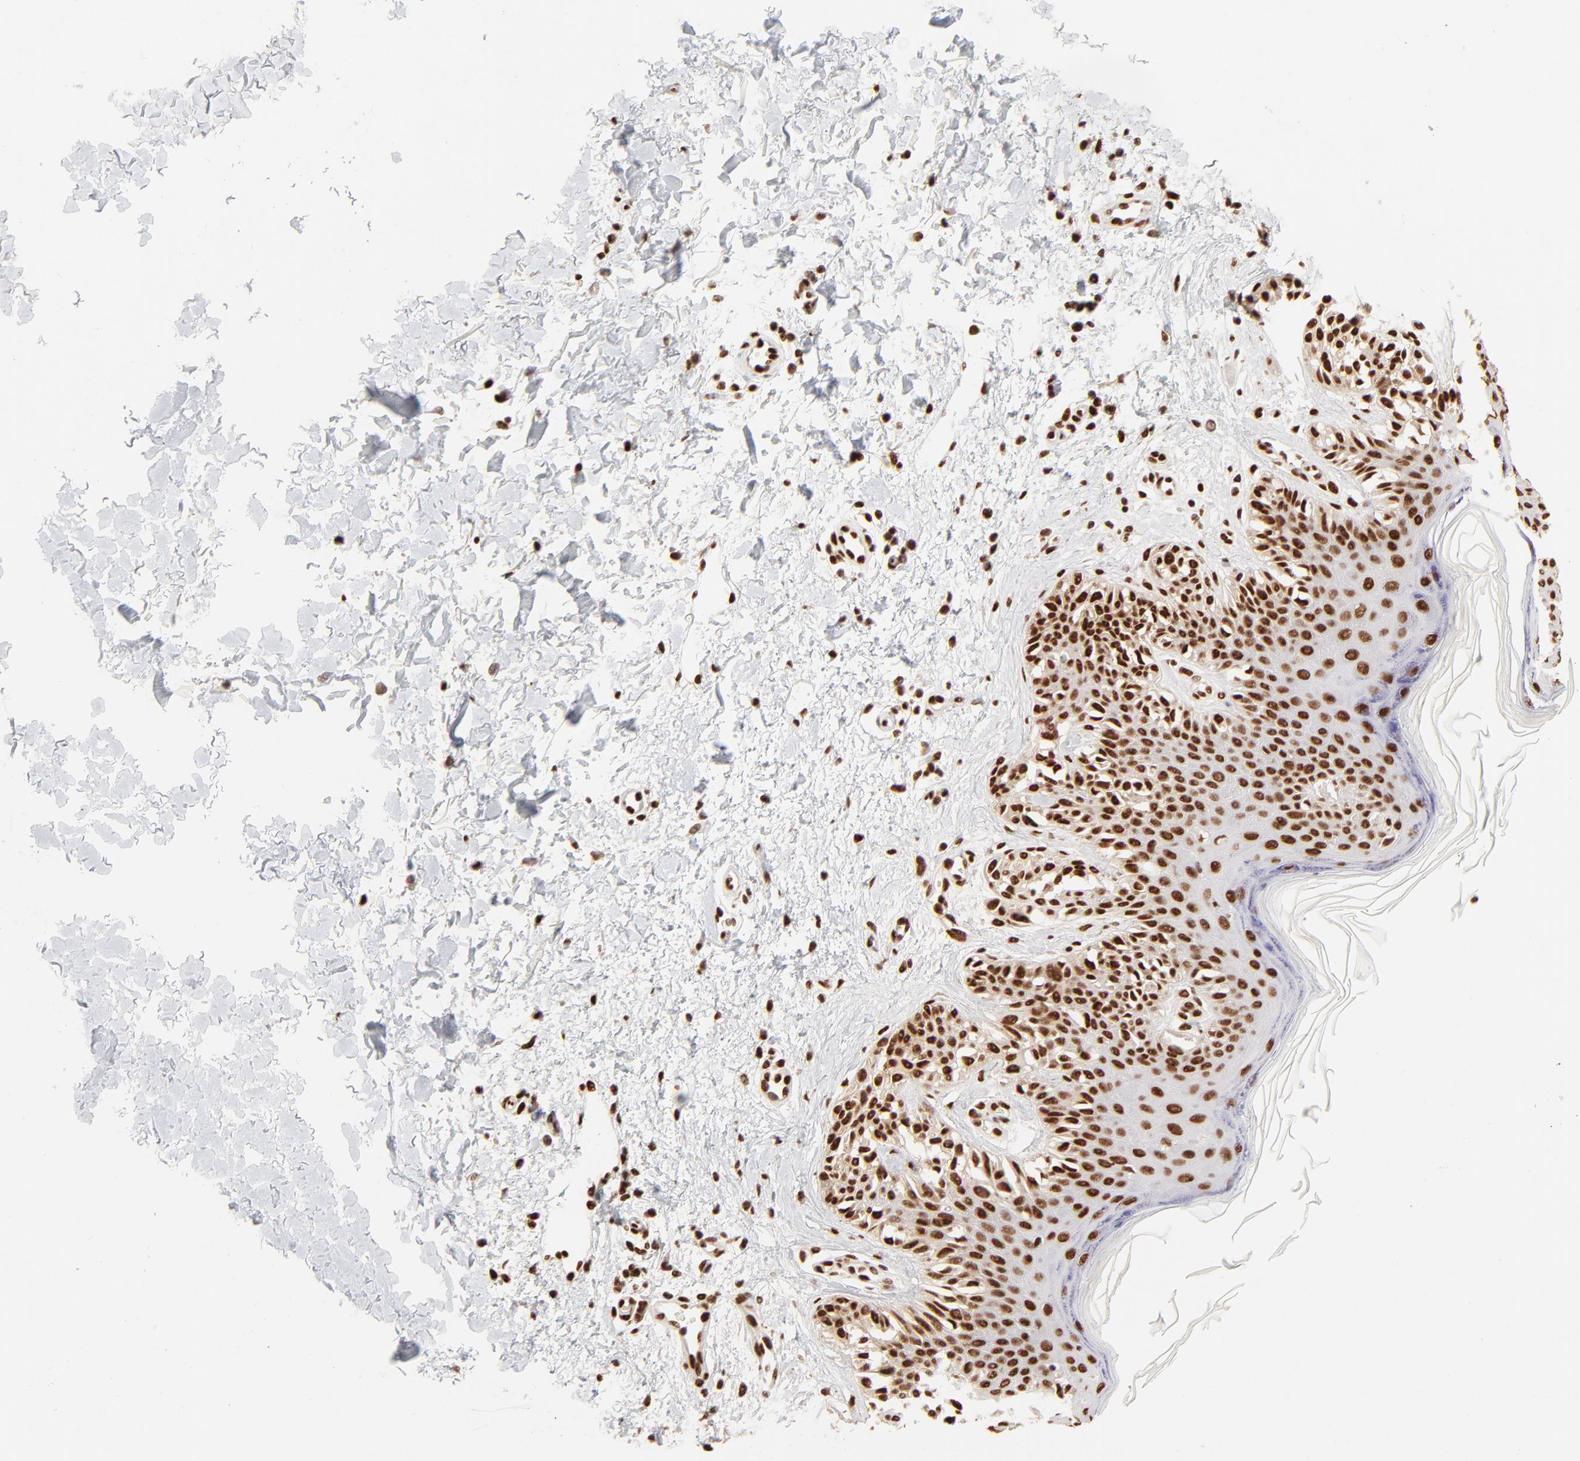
{"staining": {"intensity": "strong", "quantity": ">75%", "location": "nuclear"}, "tissue": "melanoma", "cell_type": "Tumor cells", "image_type": "cancer", "snomed": [{"axis": "morphology", "description": "Normal tissue, NOS"}, {"axis": "morphology", "description": "Malignant melanoma, NOS"}, {"axis": "topography", "description": "Skin"}], "caption": "Approximately >75% of tumor cells in malignant melanoma demonstrate strong nuclear protein expression as visualized by brown immunohistochemical staining.", "gene": "TARDBP", "patient": {"sex": "male", "age": 83}}